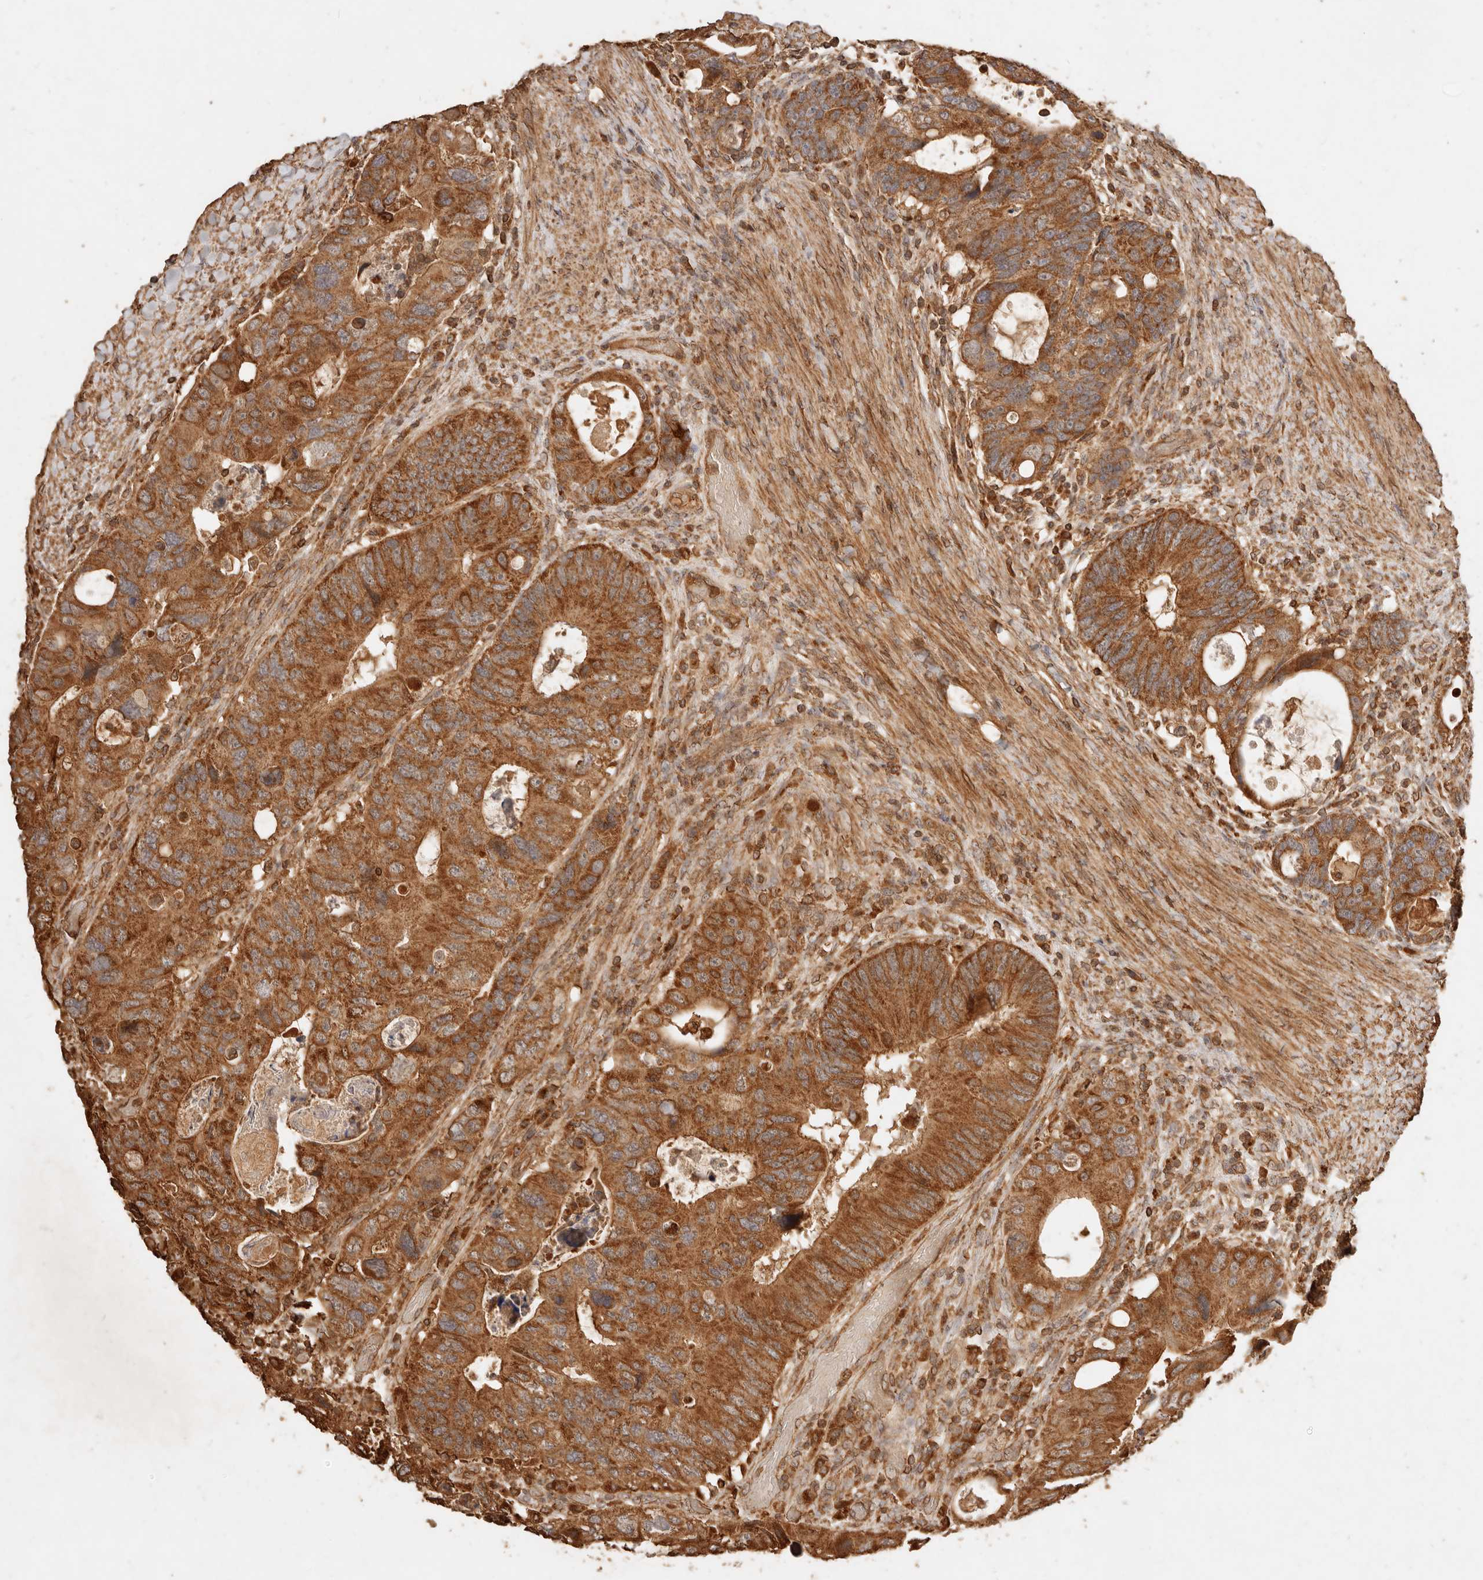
{"staining": {"intensity": "strong", "quantity": ">75%", "location": "cytoplasmic/membranous"}, "tissue": "colorectal cancer", "cell_type": "Tumor cells", "image_type": "cancer", "snomed": [{"axis": "morphology", "description": "Adenocarcinoma, NOS"}, {"axis": "topography", "description": "Rectum"}], "caption": "A brown stain highlights strong cytoplasmic/membranous expression of a protein in human colorectal cancer tumor cells.", "gene": "FAM180B", "patient": {"sex": "male", "age": 59}}